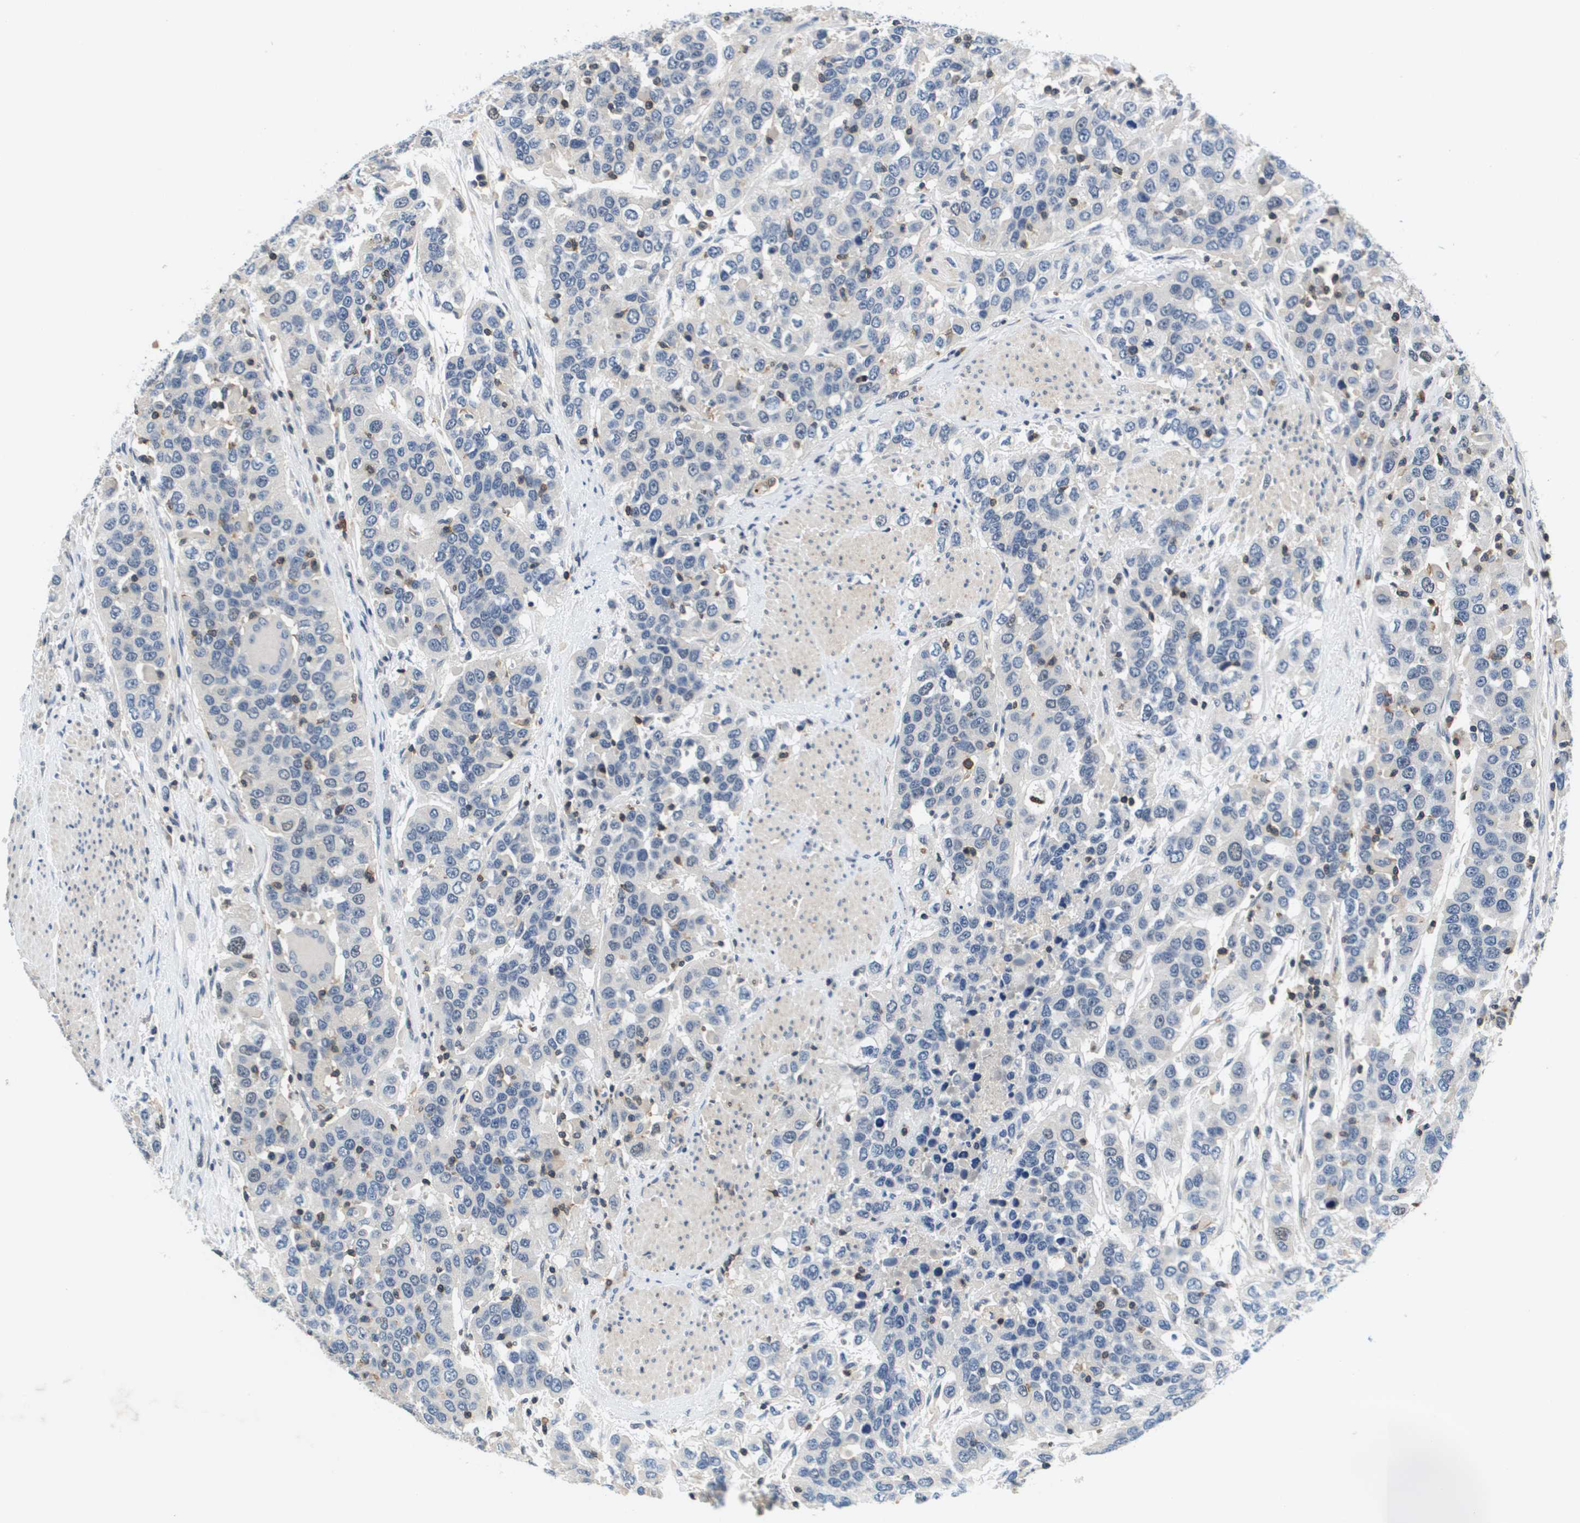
{"staining": {"intensity": "negative", "quantity": "none", "location": "none"}, "tissue": "urothelial cancer", "cell_type": "Tumor cells", "image_type": "cancer", "snomed": [{"axis": "morphology", "description": "Urothelial carcinoma, High grade"}, {"axis": "topography", "description": "Urinary bladder"}], "caption": "DAB immunohistochemical staining of urothelial carcinoma (high-grade) displays no significant staining in tumor cells.", "gene": "KCNQ5", "patient": {"sex": "female", "age": 80}}